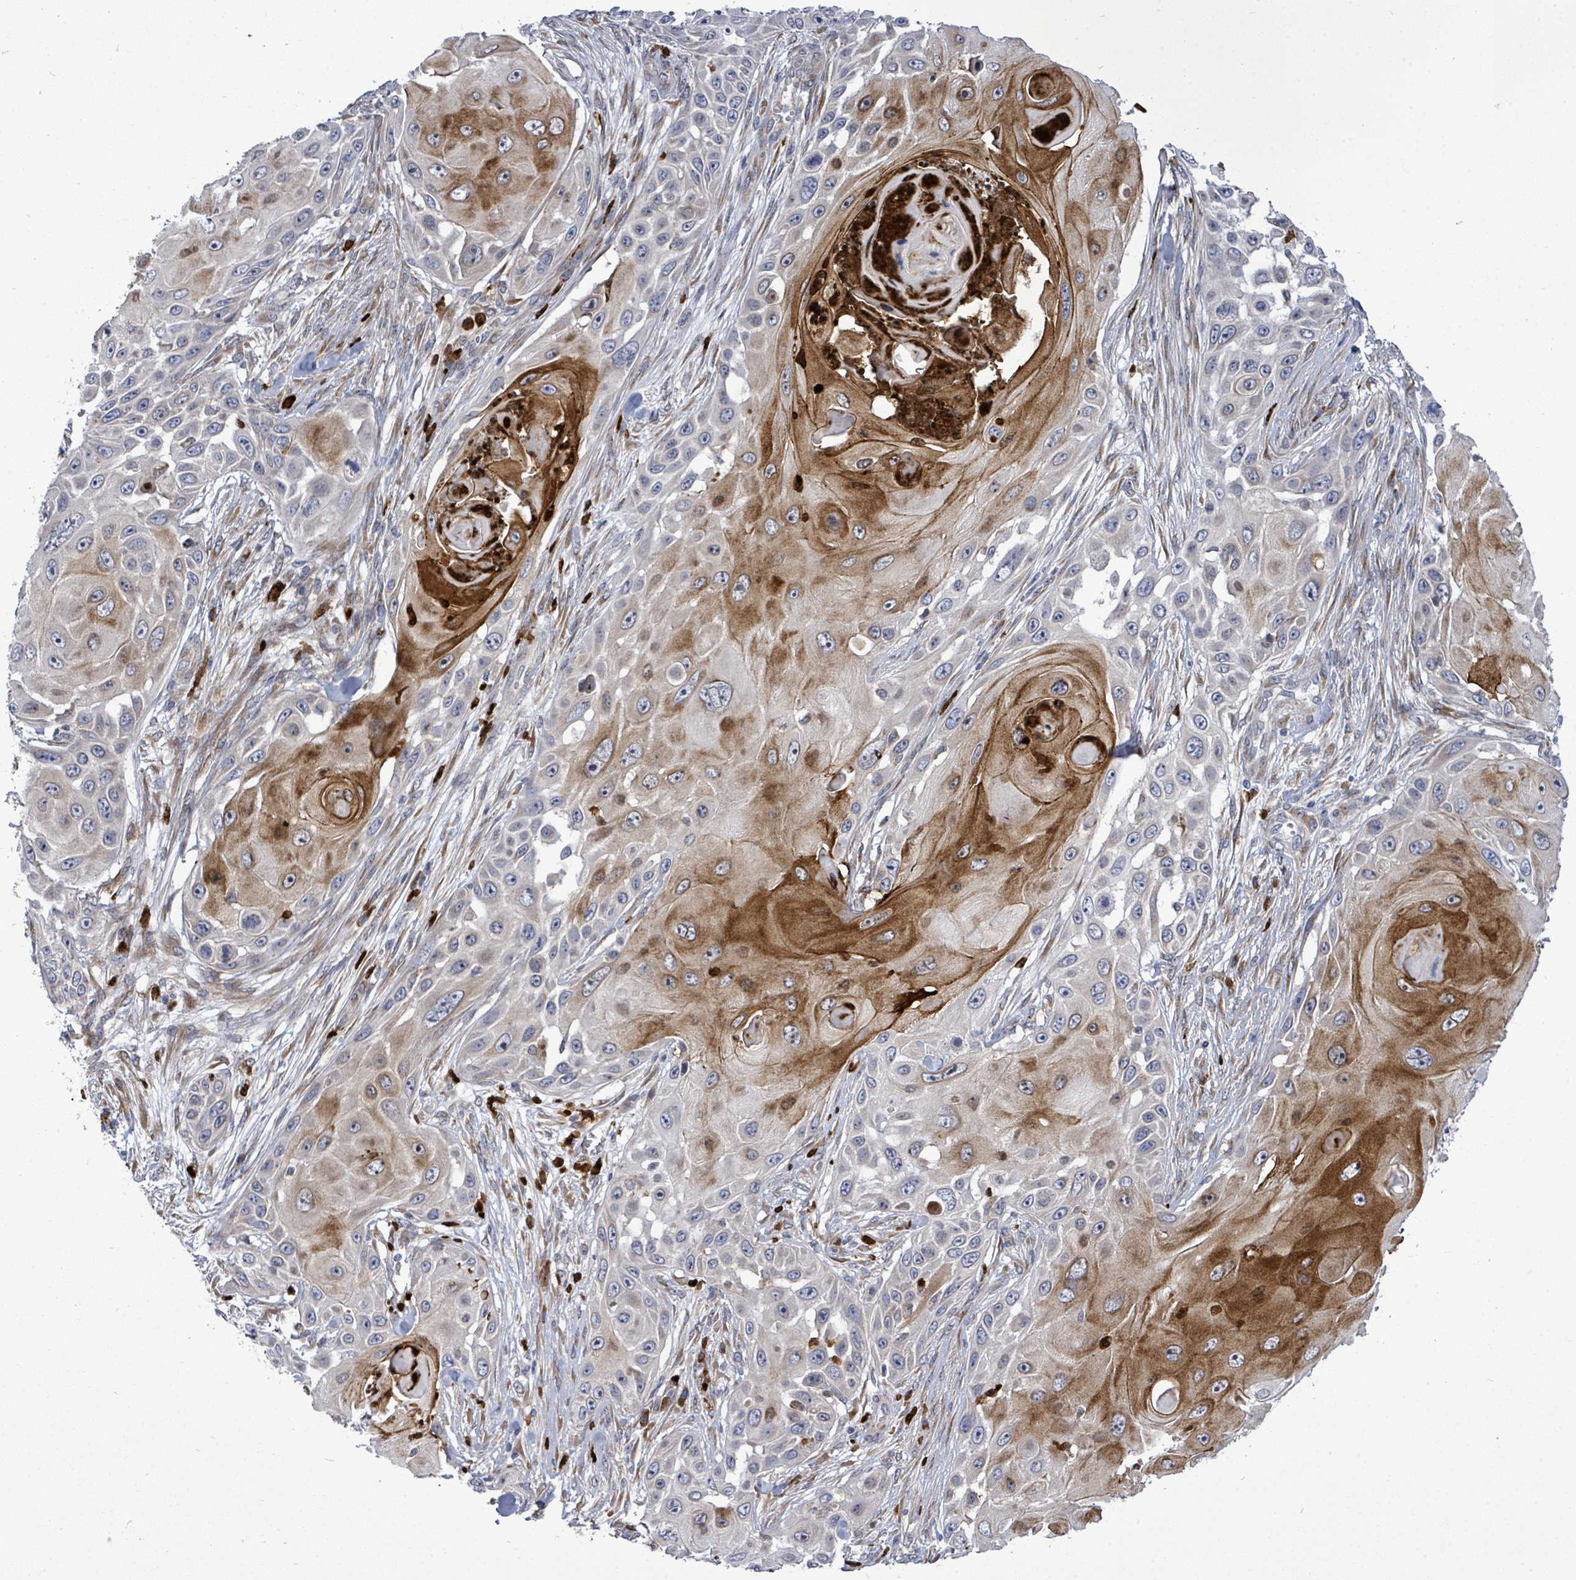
{"staining": {"intensity": "moderate", "quantity": "25%-75%", "location": "cytoplasmic/membranous"}, "tissue": "skin cancer", "cell_type": "Tumor cells", "image_type": "cancer", "snomed": [{"axis": "morphology", "description": "Squamous cell carcinoma, NOS"}, {"axis": "topography", "description": "Skin"}], "caption": "Moderate cytoplasmic/membranous positivity for a protein is seen in approximately 25%-75% of tumor cells of skin cancer using immunohistochemistry.", "gene": "SAR1A", "patient": {"sex": "female", "age": 44}}